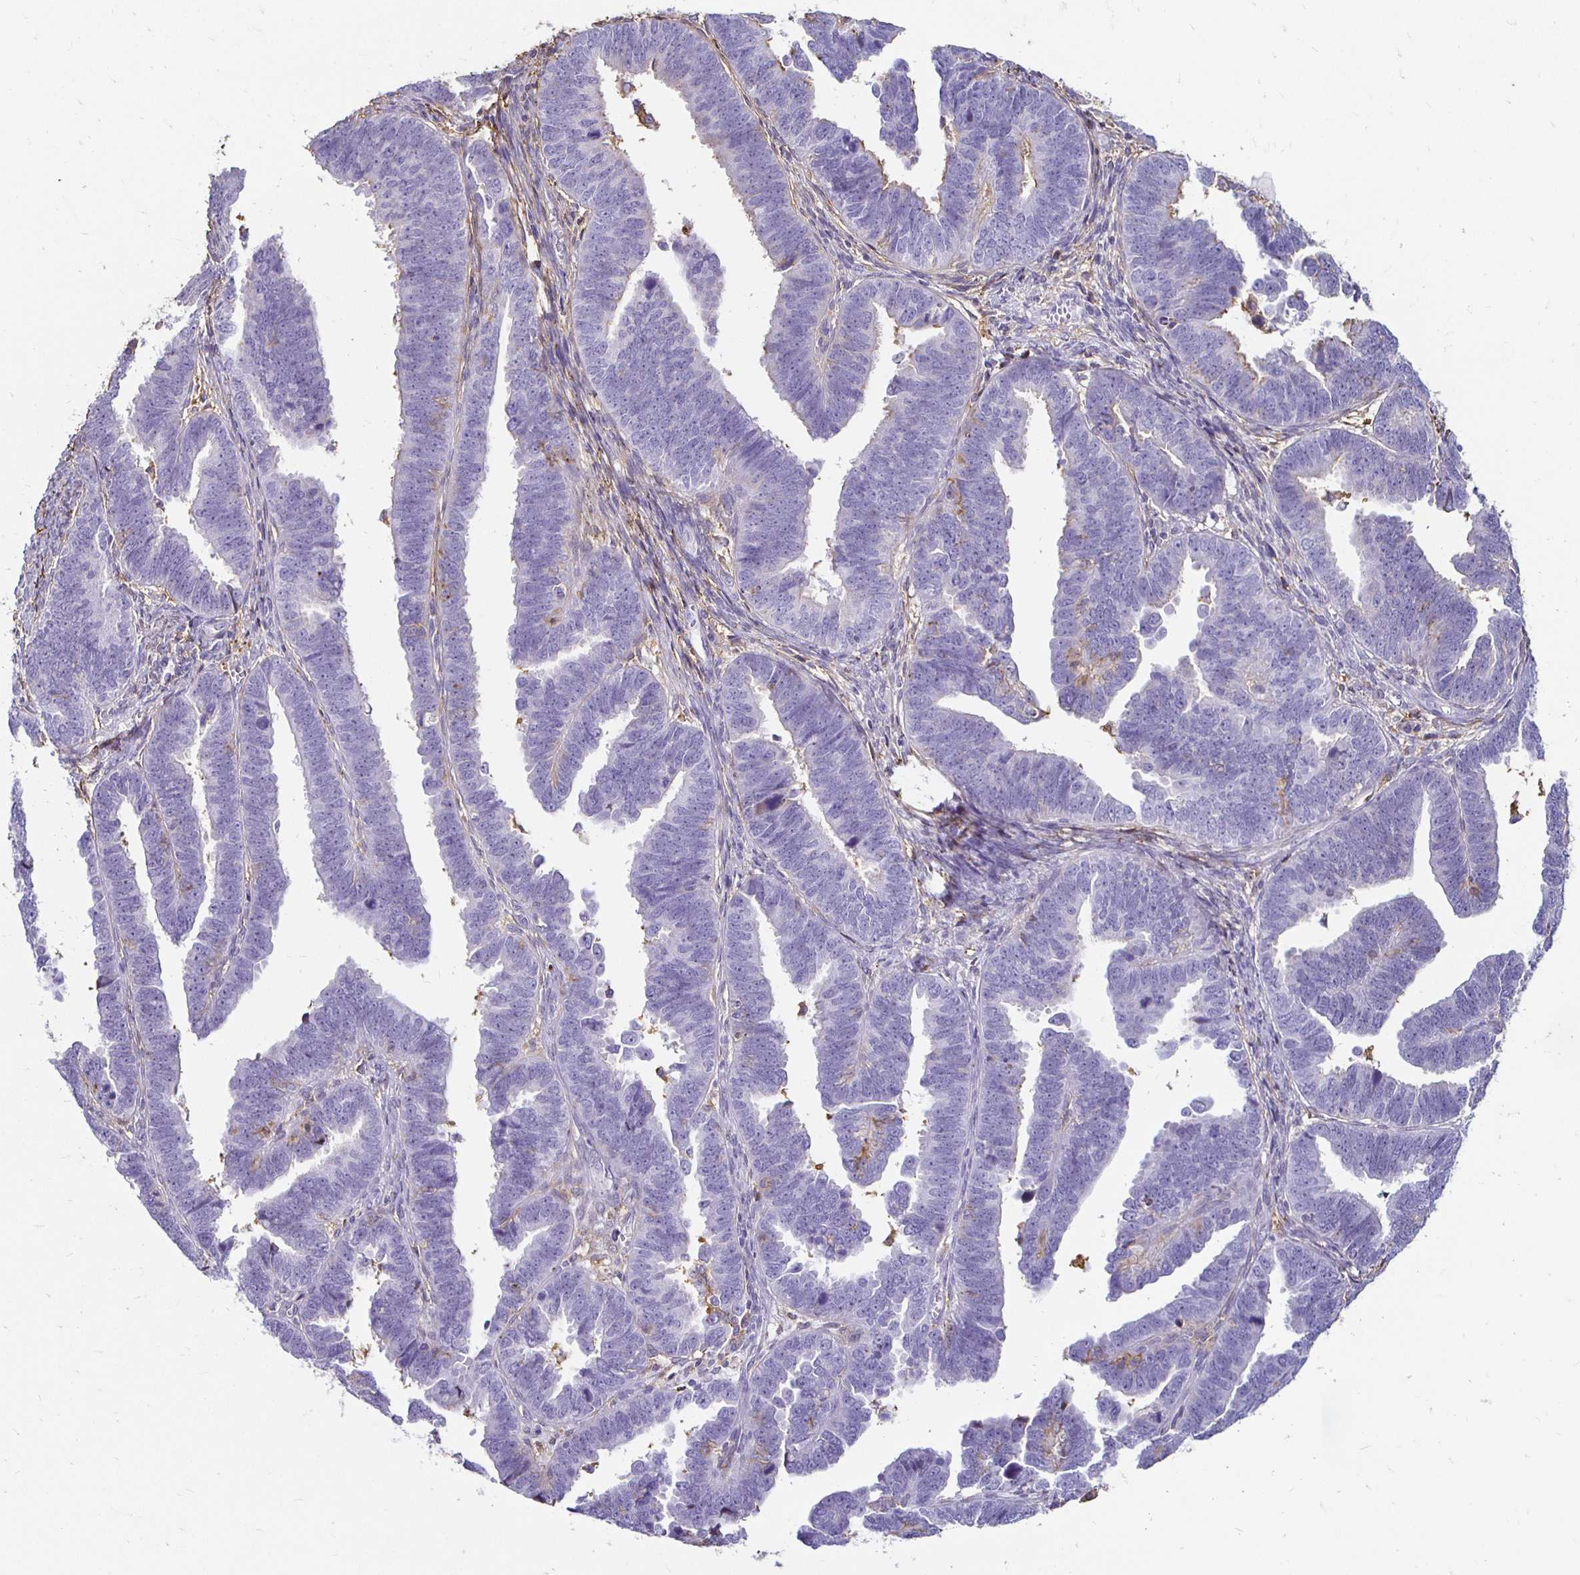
{"staining": {"intensity": "negative", "quantity": "none", "location": "none"}, "tissue": "endometrial cancer", "cell_type": "Tumor cells", "image_type": "cancer", "snomed": [{"axis": "morphology", "description": "Adenocarcinoma, NOS"}, {"axis": "topography", "description": "Endometrium"}], "caption": "The micrograph exhibits no staining of tumor cells in endometrial cancer (adenocarcinoma).", "gene": "TAS1R3", "patient": {"sex": "female", "age": 75}}